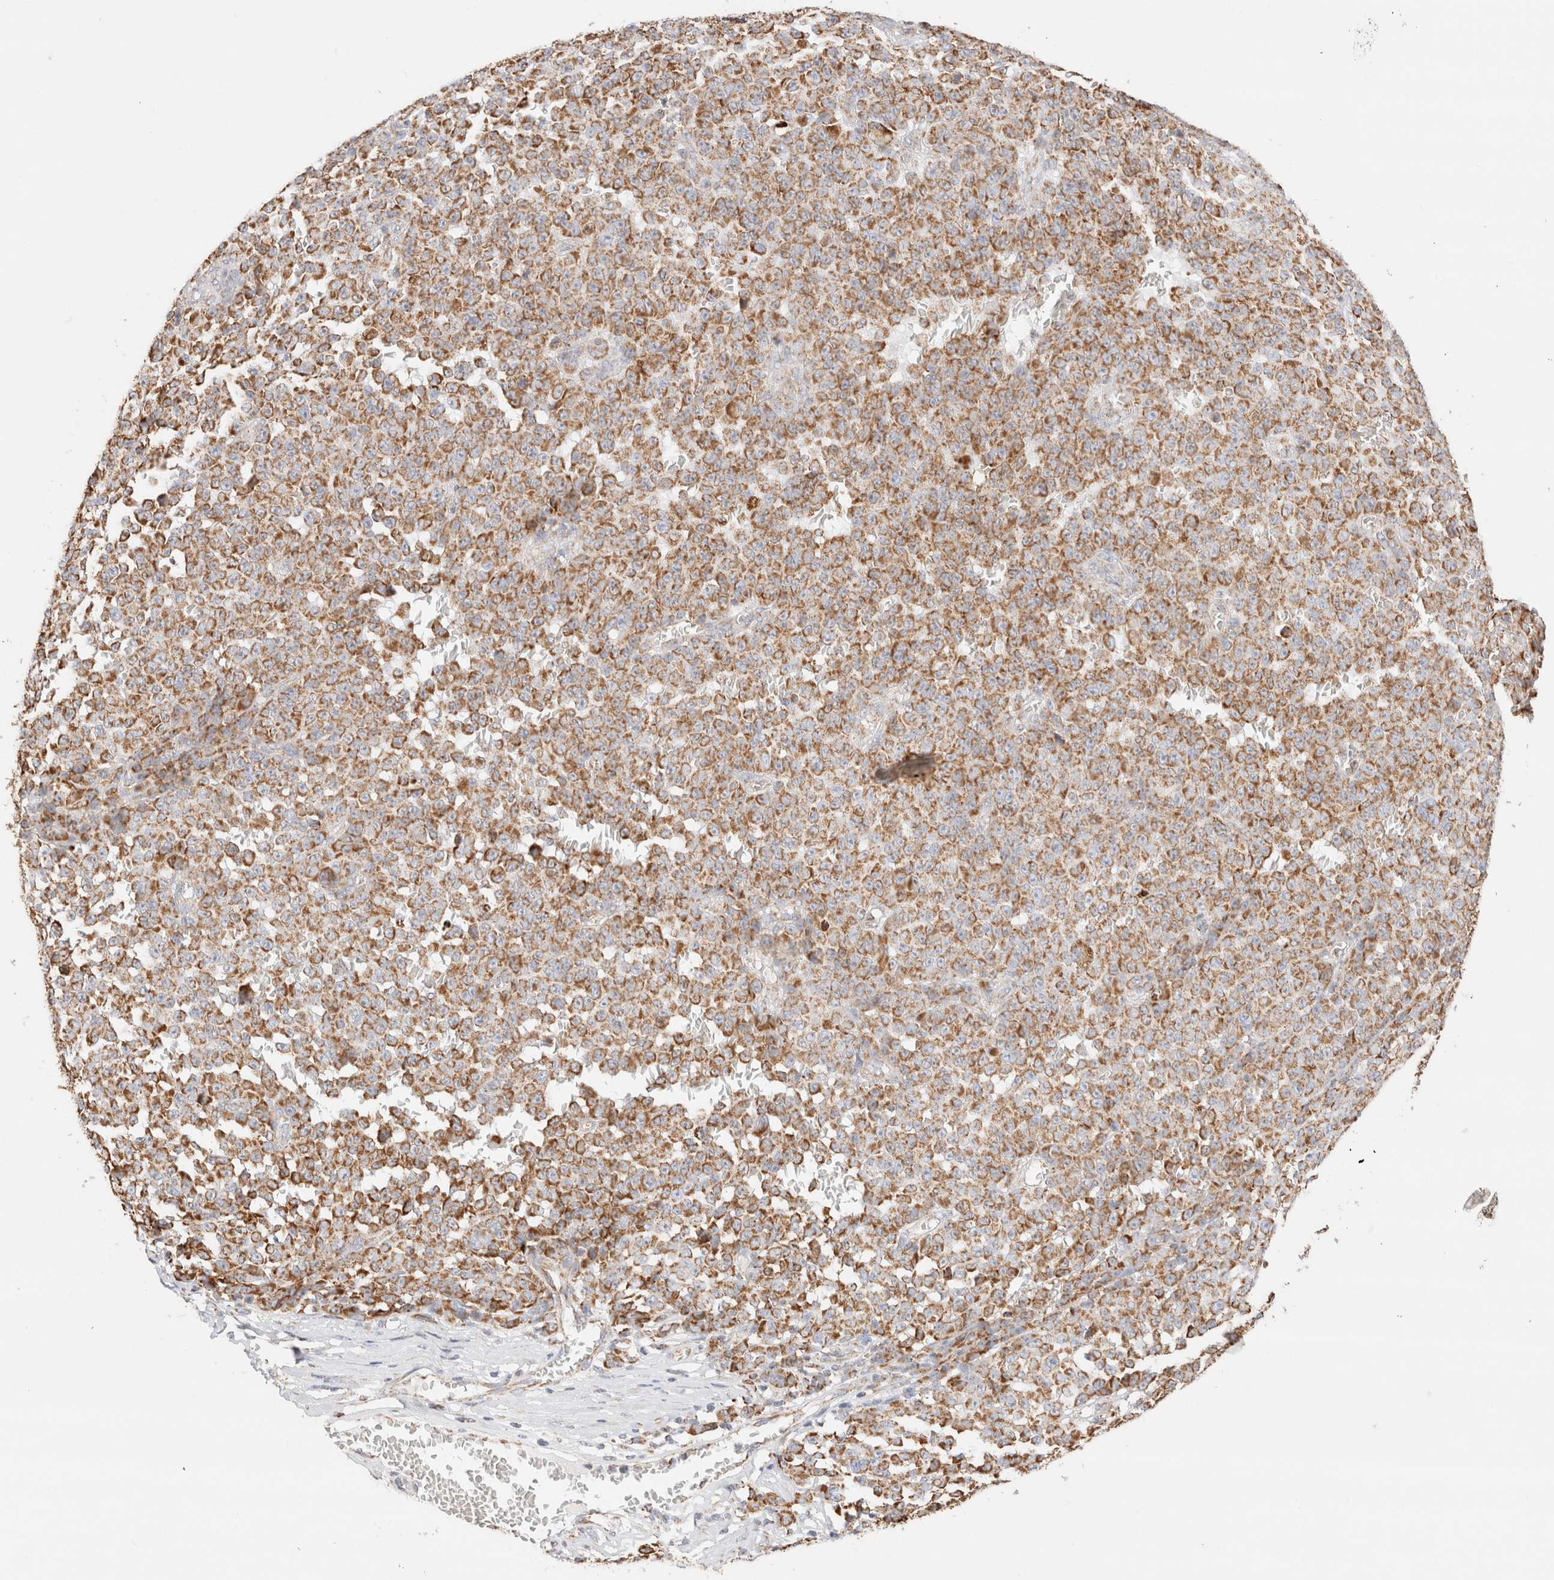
{"staining": {"intensity": "moderate", "quantity": ">75%", "location": "cytoplasmic/membranous"}, "tissue": "melanoma", "cell_type": "Tumor cells", "image_type": "cancer", "snomed": [{"axis": "morphology", "description": "Malignant melanoma, NOS"}, {"axis": "topography", "description": "Skin"}], "caption": "Protein expression analysis of human malignant melanoma reveals moderate cytoplasmic/membranous positivity in approximately >75% of tumor cells.", "gene": "PHB2", "patient": {"sex": "female", "age": 82}}